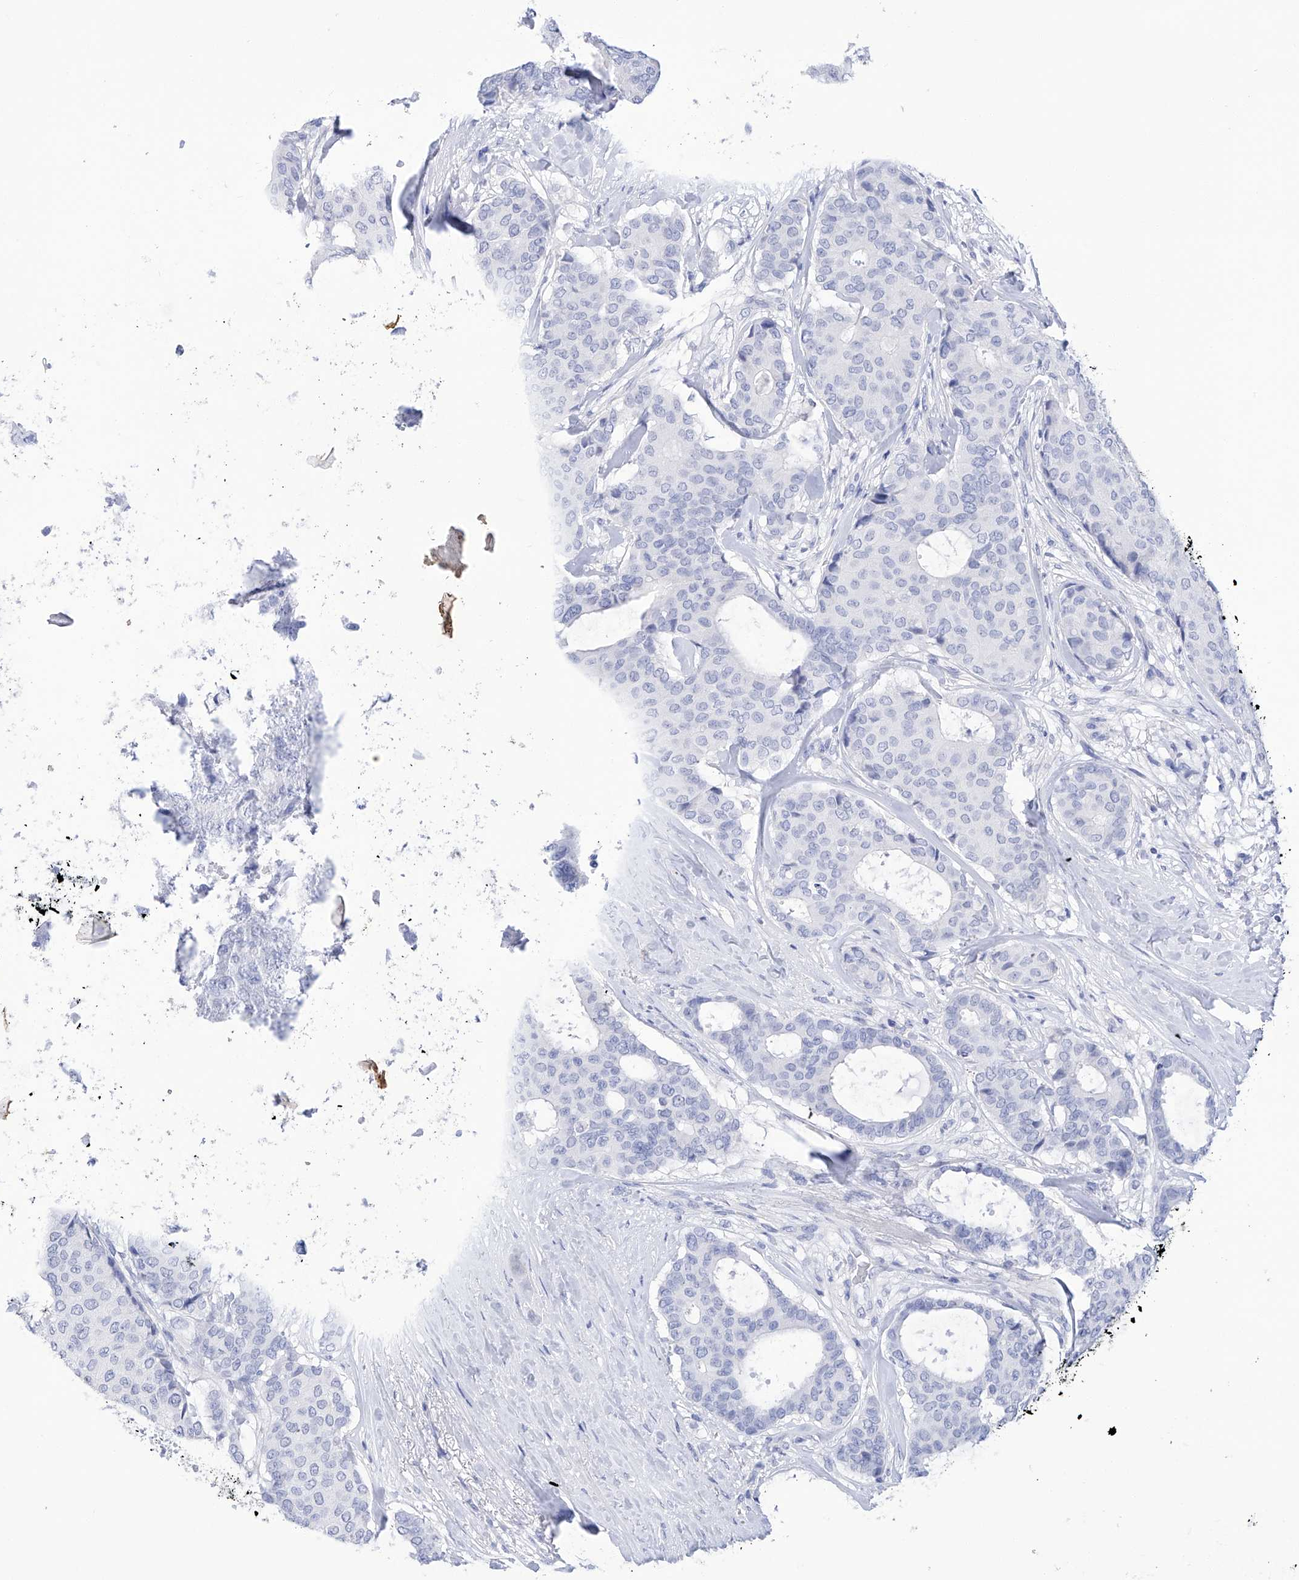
{"staining": {"intensity": "negative", "quantity": "none", "location": "none"}, "tissue": "breast cancer", "cell_type": "Tumor cells", "image_type": "cancer", "snomed": [{"axis": "morphology", "description": "Duct carcinoma"}, {"axis": "topography", "description": "Breast"}], "caption": "Protein analysis of breast cancer (invasive ductal carcinoma) exhibits no significant expression in tumor cells.", "gene": "FLG", "patient": {"sex": "female", "age": 75}}